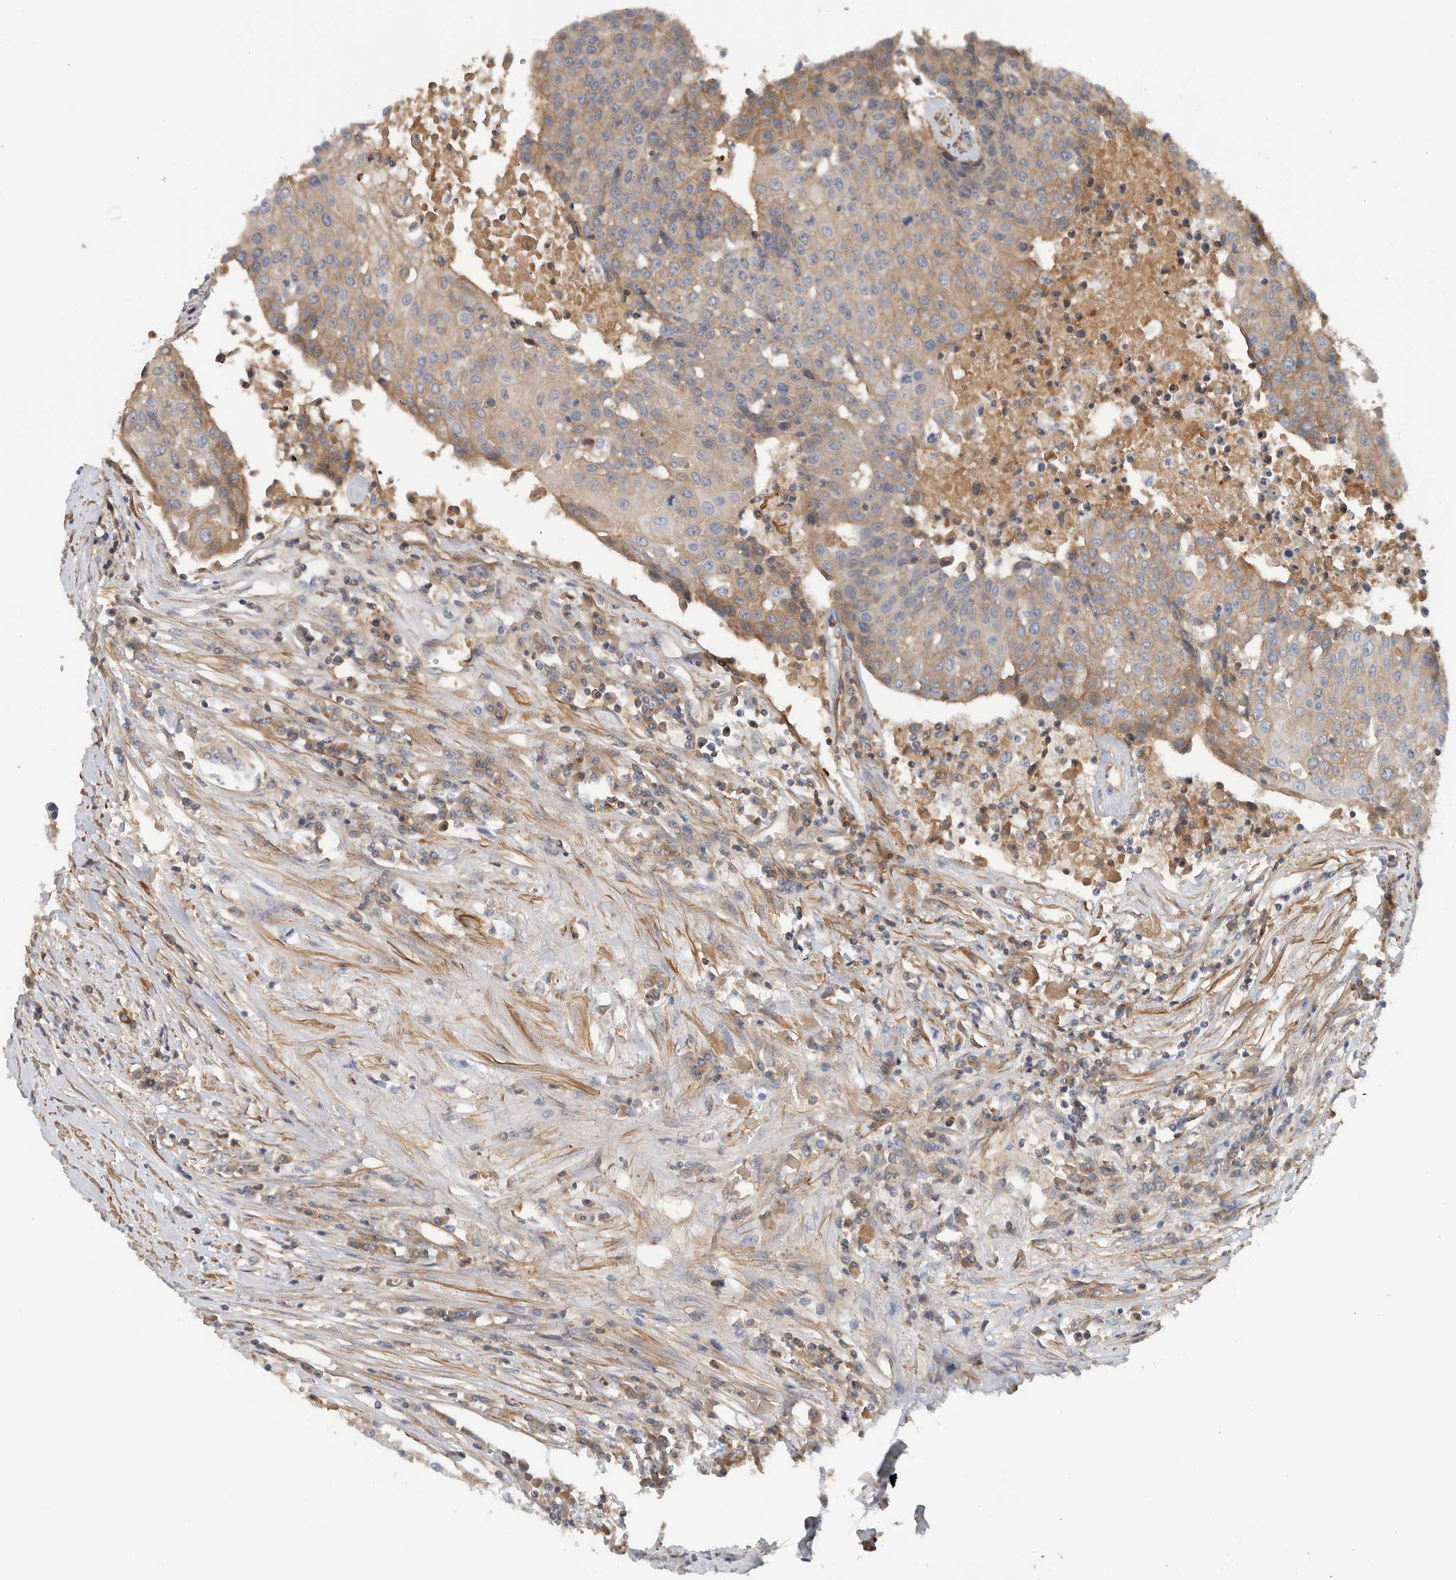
{"staining": {"intensity": "weak", "quantity": "25%-75%", "location": "cytoplasmic/membranous"}, "tissue": "urothelial cancer", "cell_type": "Tumor cells", "image_type": "cancer", "snomed": [{"axis": "morphology", "description": "Urothelial carcinoma, High grade"}, {"axis": "topography", "description": "Urinary bladder"}], "caption": "Immunohistochemical staining of human urothelial cancer reveals low levels of weak cytoplasmic/membranous expression in about 25%-75% of tumor cells.", "gene": "CFI", "patient": {"sex": "female", "age": 85}}